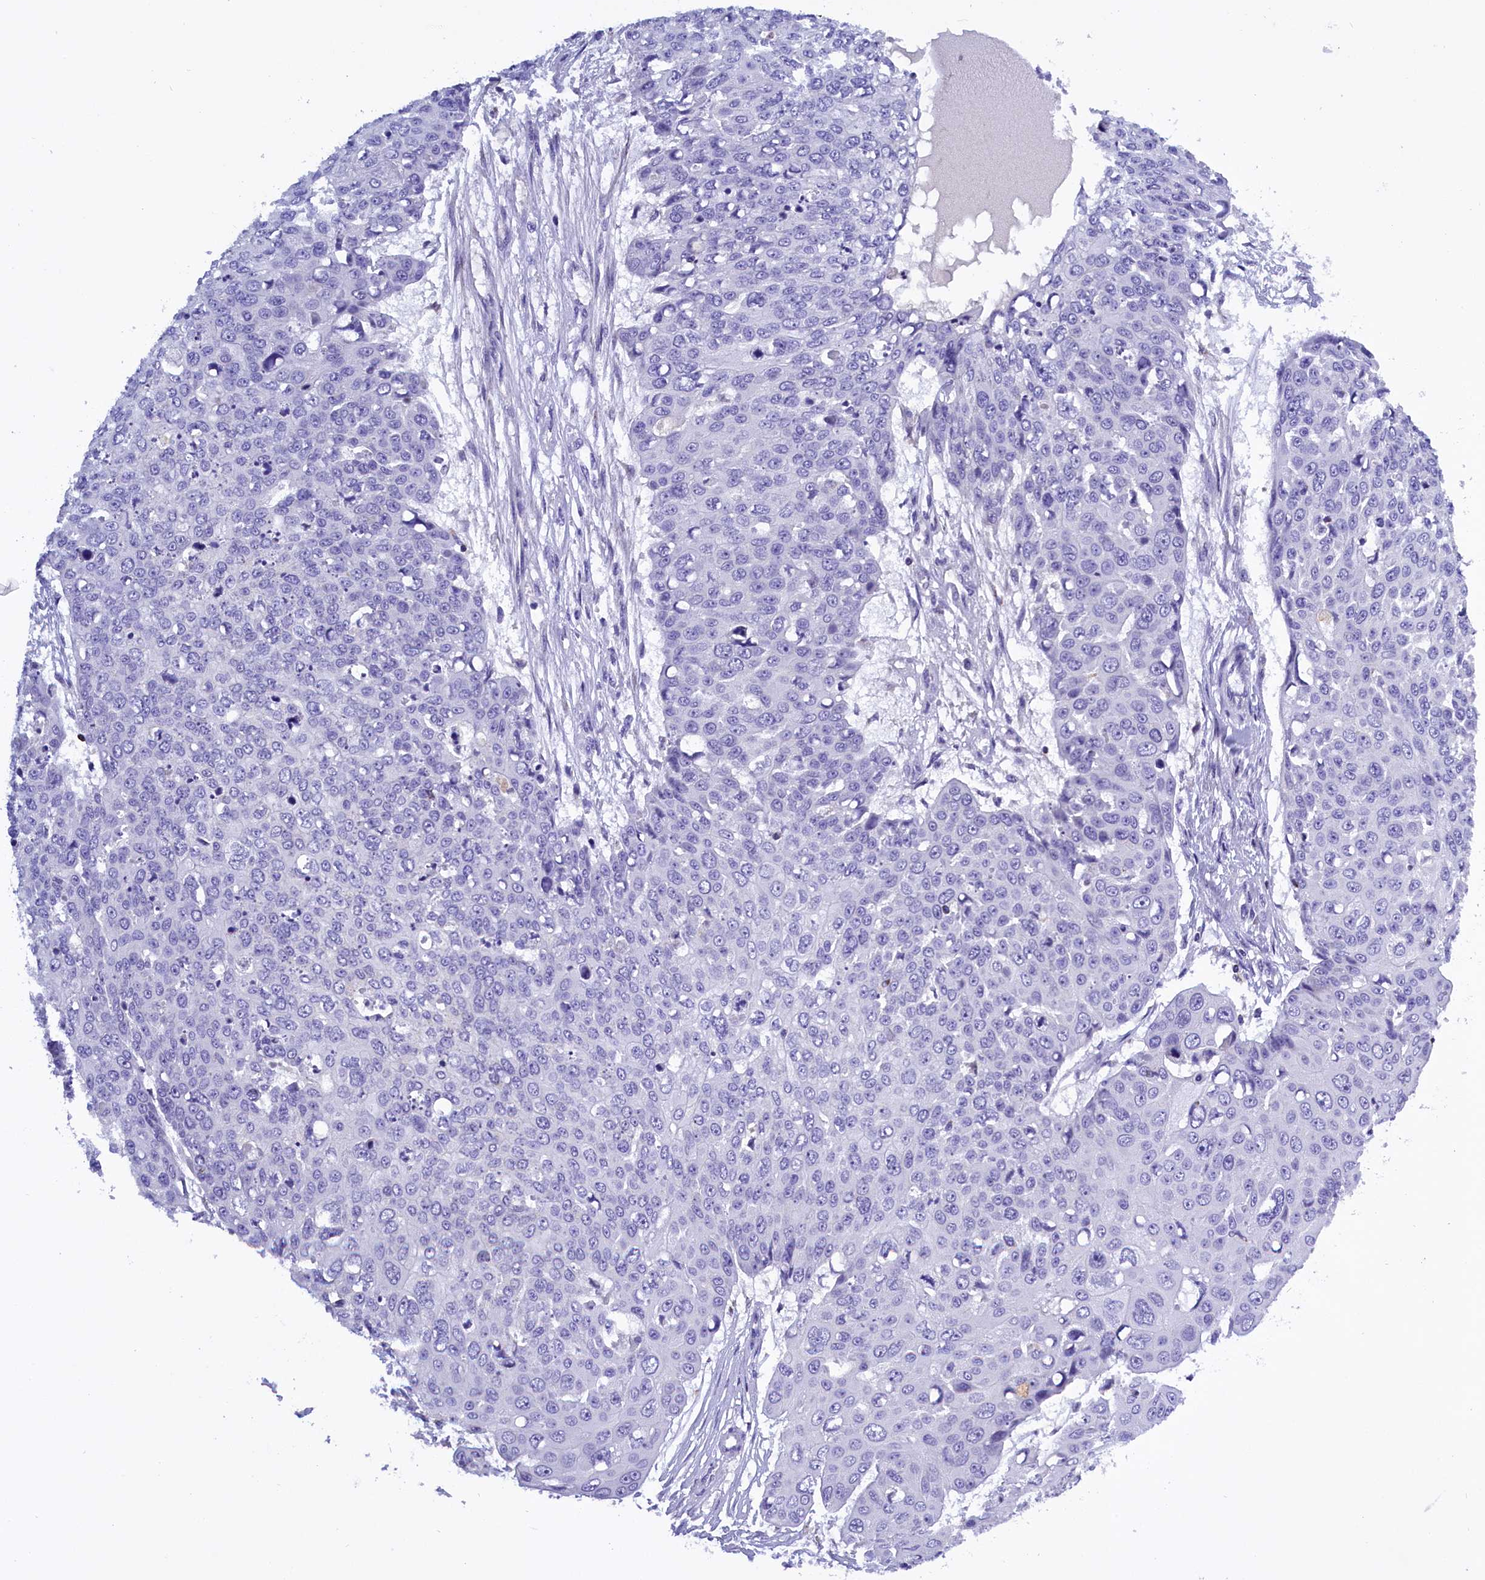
{"staining": {"intensity": "negative", "quantity": "none", "location": "none"}, "tissue": "skin cancer", "cell_type": "Tumor cells", "image_type": "cancer", "snomed": [{"axis": "morphology", "description": "Squamous cell carcinoma, NOS"}, {"axis": "topography", "description": "Skin"}], "caption": "Human skin cancer stained for a protein using immunohistochemistry demonstrates no expression in tumor cells.", "gene": "ABAT", "patient": {"sex": "male", "age": 71}}